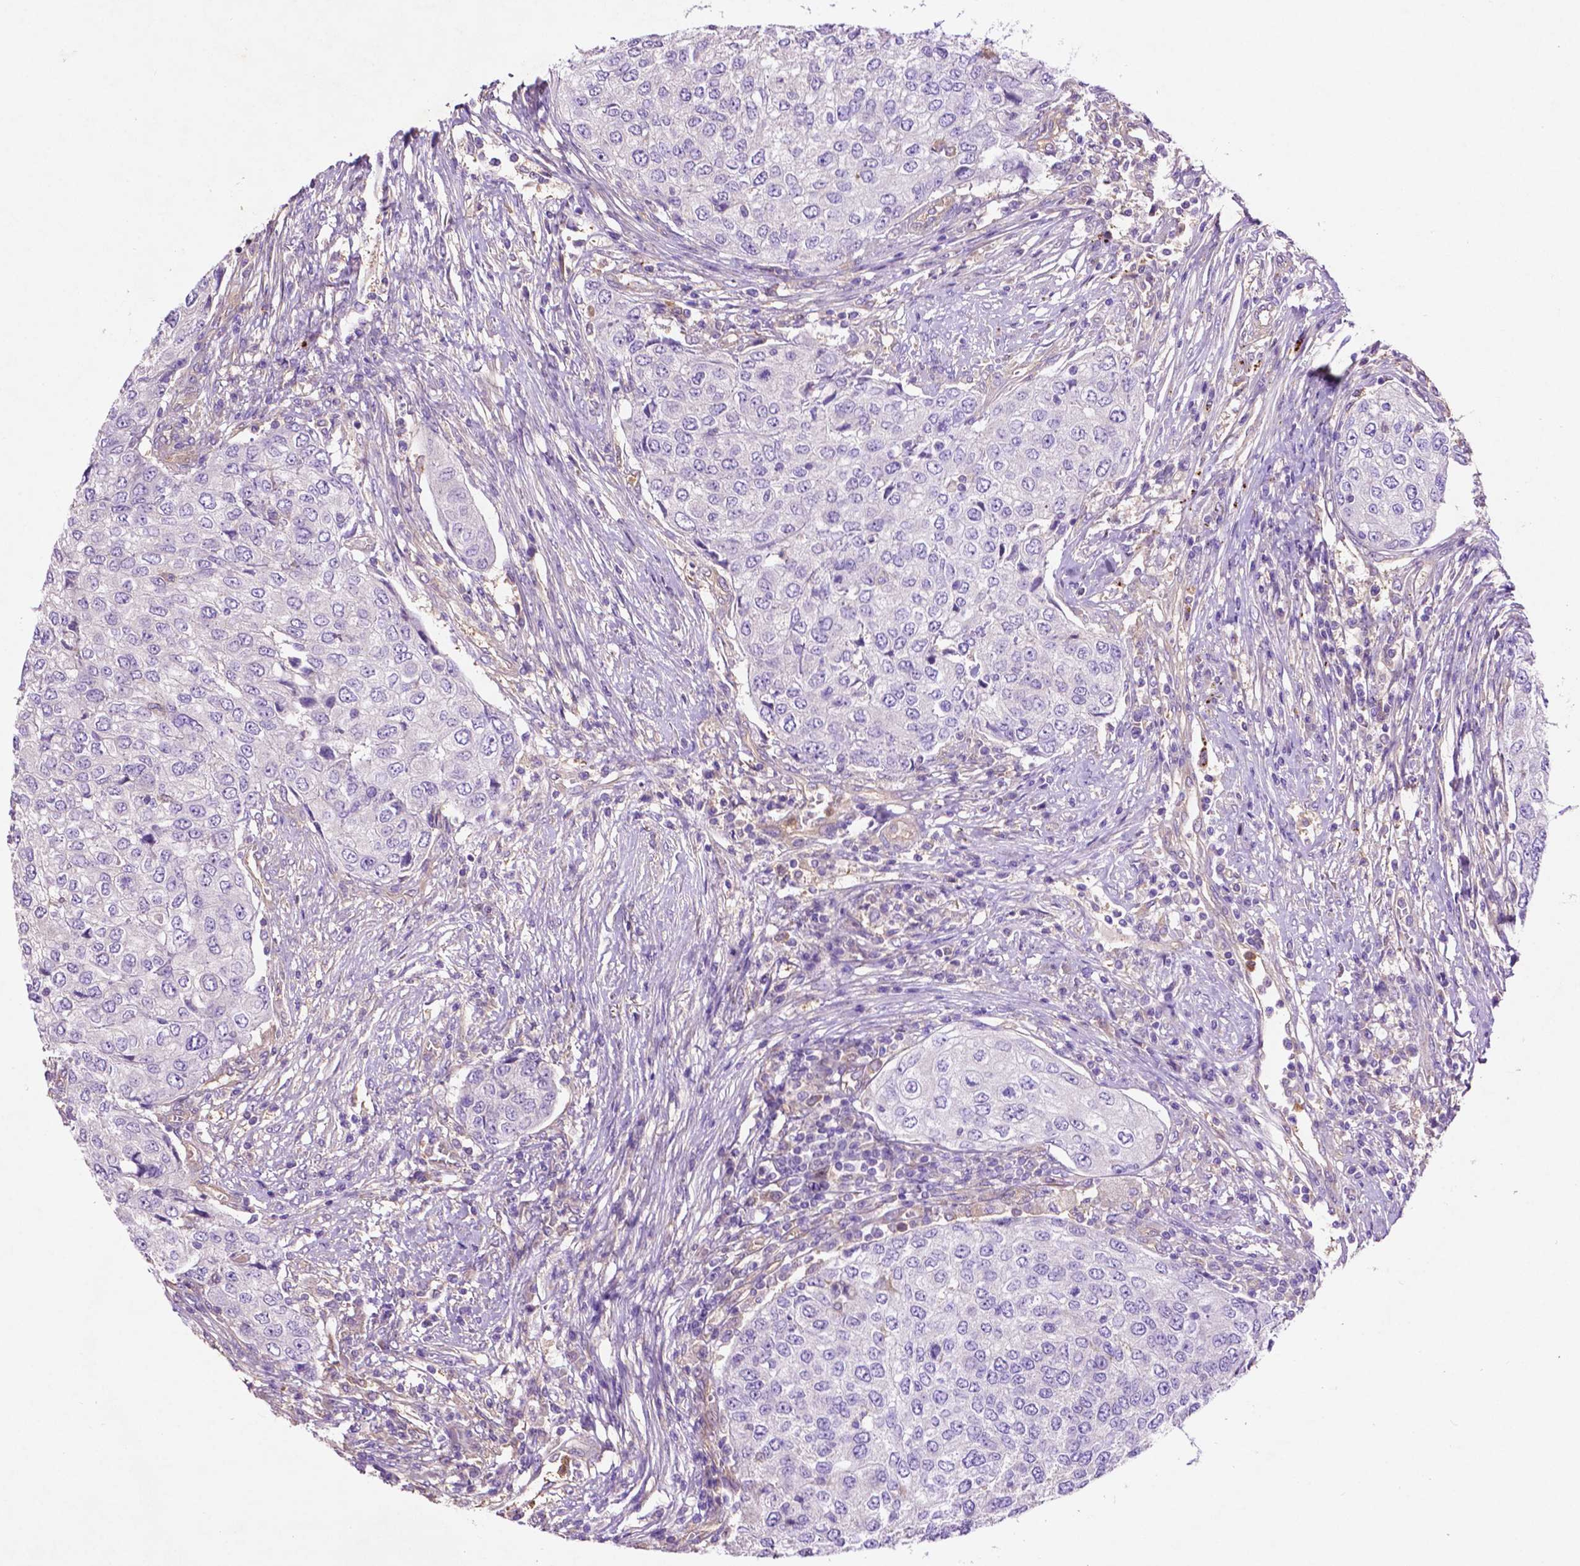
{"staining": {"intensity": "negative", "quantity": "none", "location": "none"}, "tissue": "urothelial cancer", "cell_type": "Tumor cells", "image_type": "cancer", "snomed": [{"axis": "morphology", "description": "Urothelial carcinoma, High grade"}, {"axis": "topography", "description": "Urinary bladder"}], "caption": "A photomicrograph of urothelial cancer stained for a protein exhibits no brown staining in tumor cells.", "gene": "GDPD5", "patient": {"sex": "female", "age": 78}}